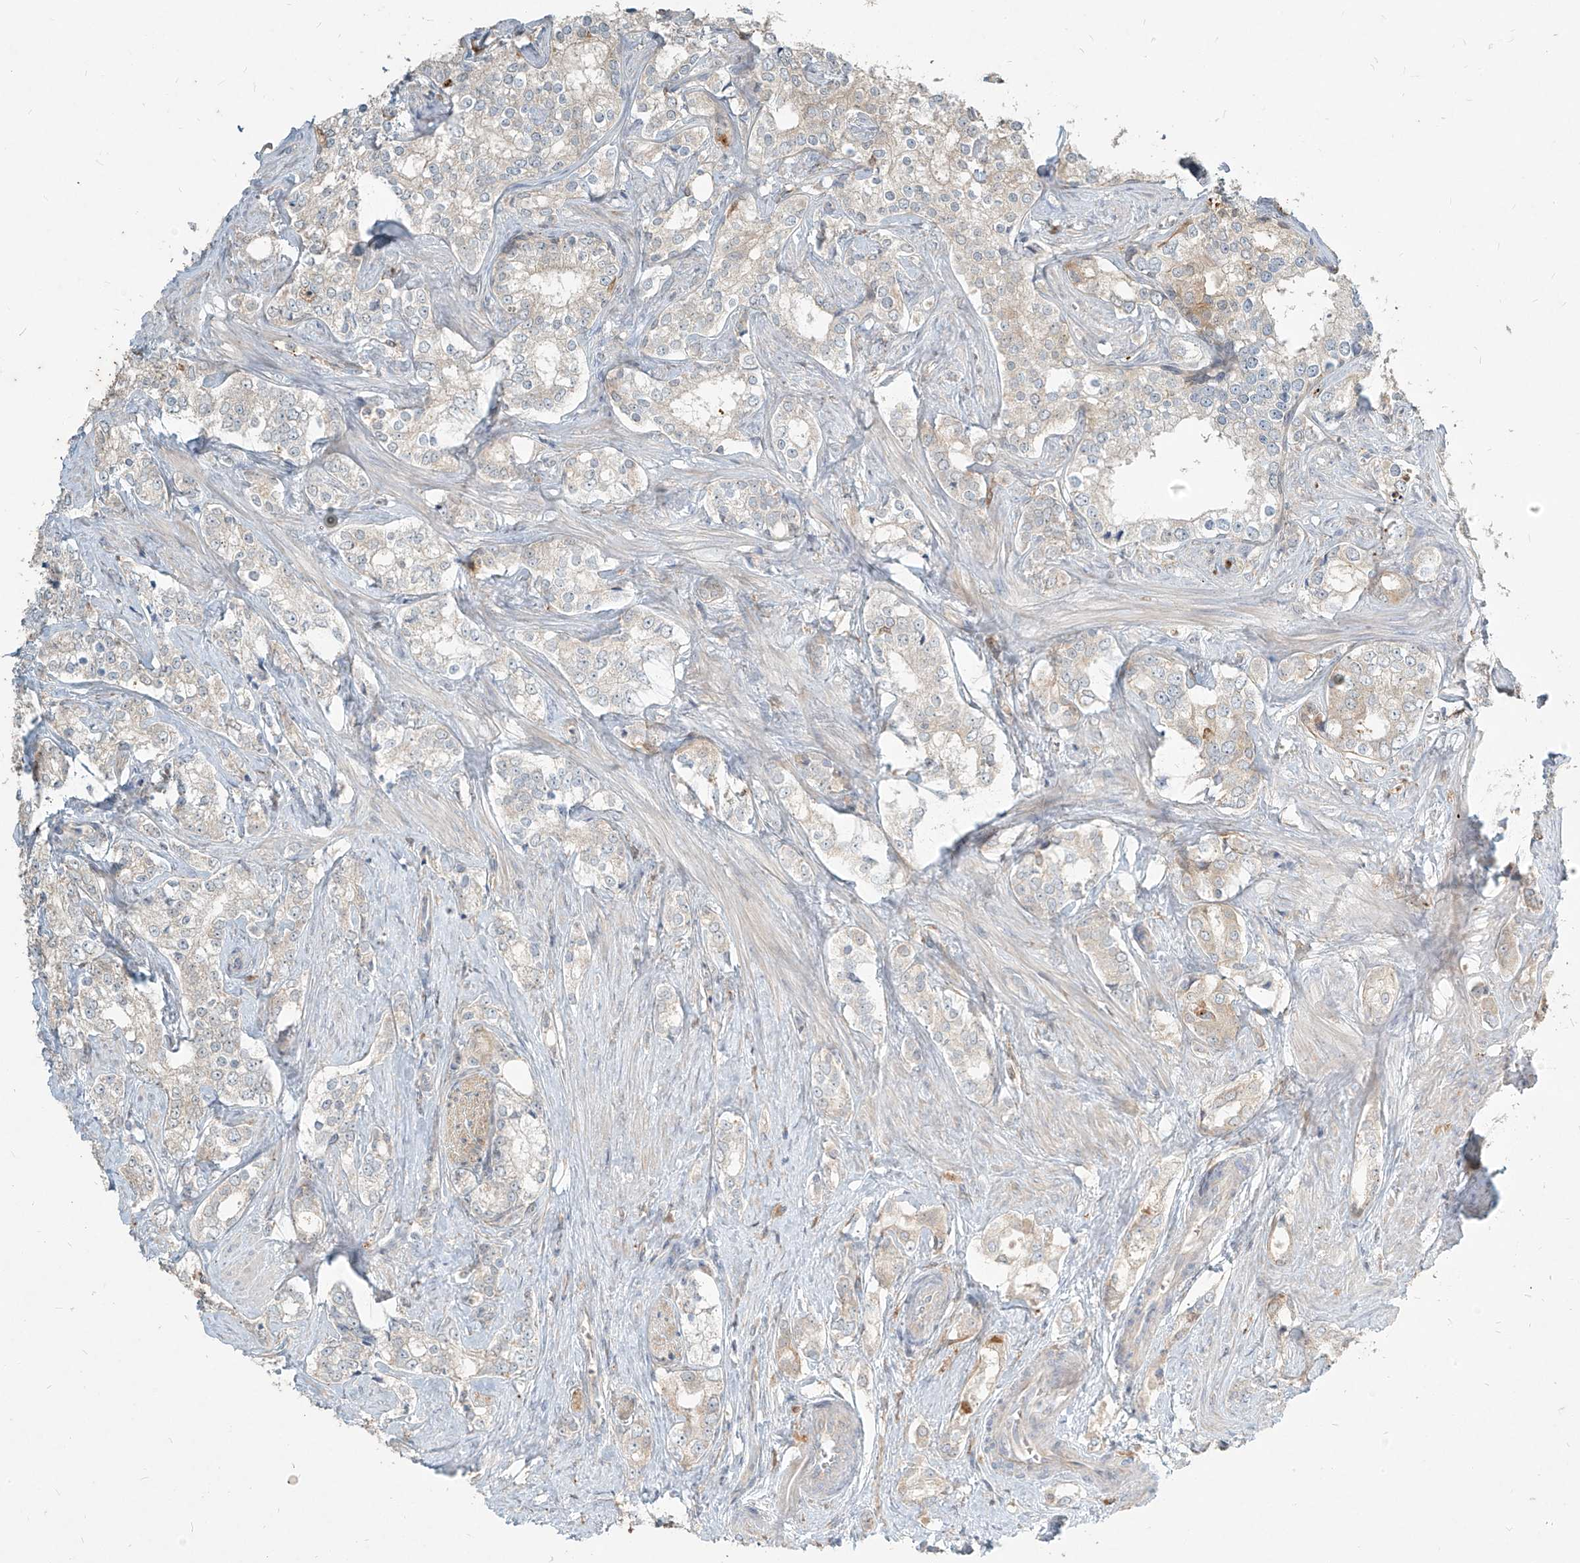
{"staining": {"intensity": "weak", "quantity": "<25%", "location": "cytoplasmic/membranous"}, "tissue": "prostate cancer", "cell_type": "Tumor cells", "image_type": "cancer", "snomed": [{"axis": "morphology", "description": "Adenocarcinoma, High grade"}, {"axis": "topography", "description": "Prostate"}], "caption": "The IHC image has no significant positivity in tumor cells of prostate high-grade adenocarcinoma tissue.", "gene": "PGD", "patient": {"sex": "male", "age": 66}}